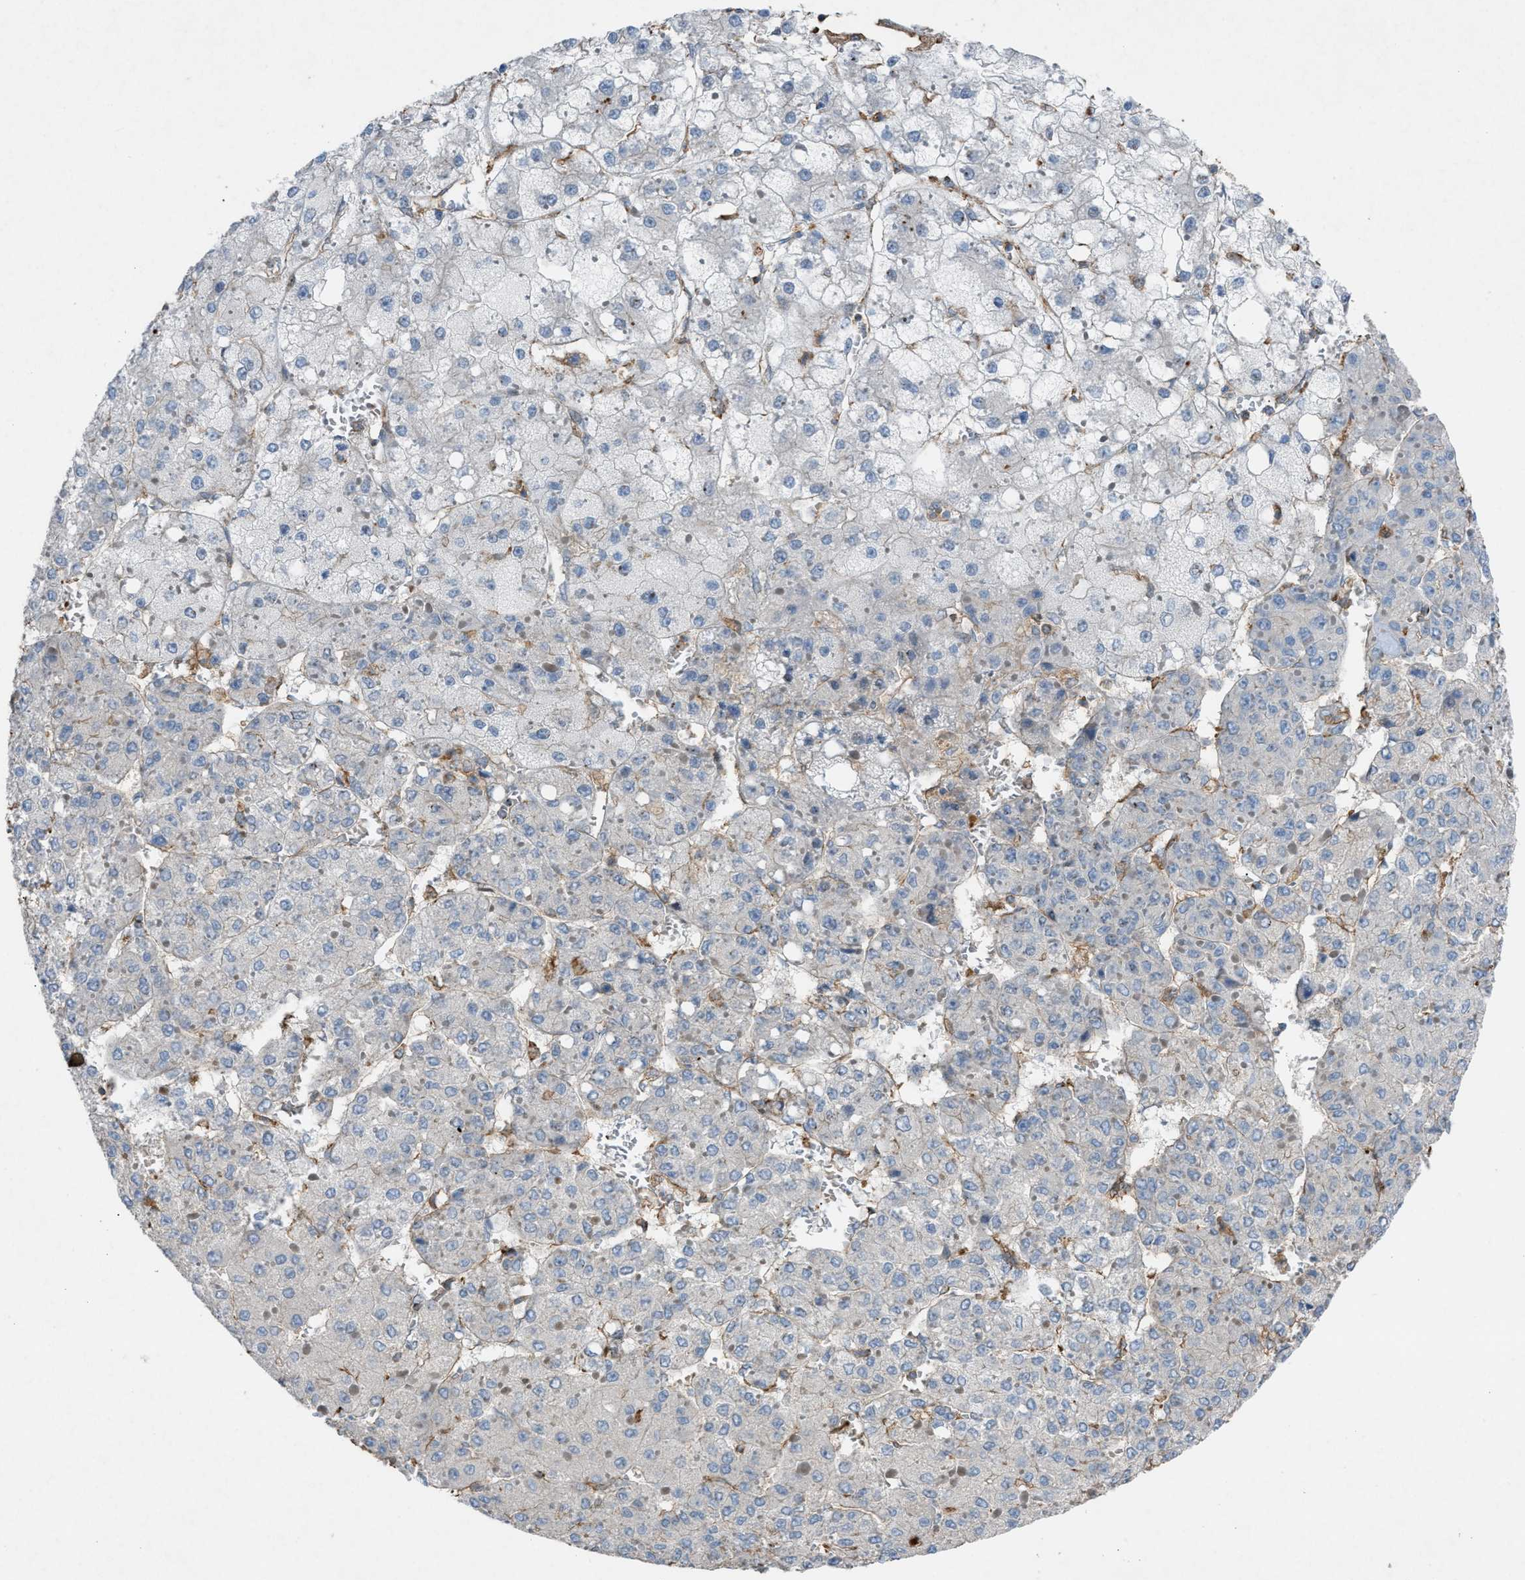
{"staining": {"intensity": "negative", "quantity": "none", "location": "none"}, "tissue": "liver cancer", "cell_type": "Tumor cells", "image_type": "cancer", "snomed": [{"axis": "morphology", "description": "Carcinoma, Hepatocellular, NOS"}, {"axis": "topography", "description": "Liver"}], "caption": "A high-resolution photomicrograph shows IHC staining of liver cancer (hepatocellular carcinoma), which exhibits no significant positivity in tumor cells.", "gene": "NCK2", "patient": {"sex": "female", "age": 73}}